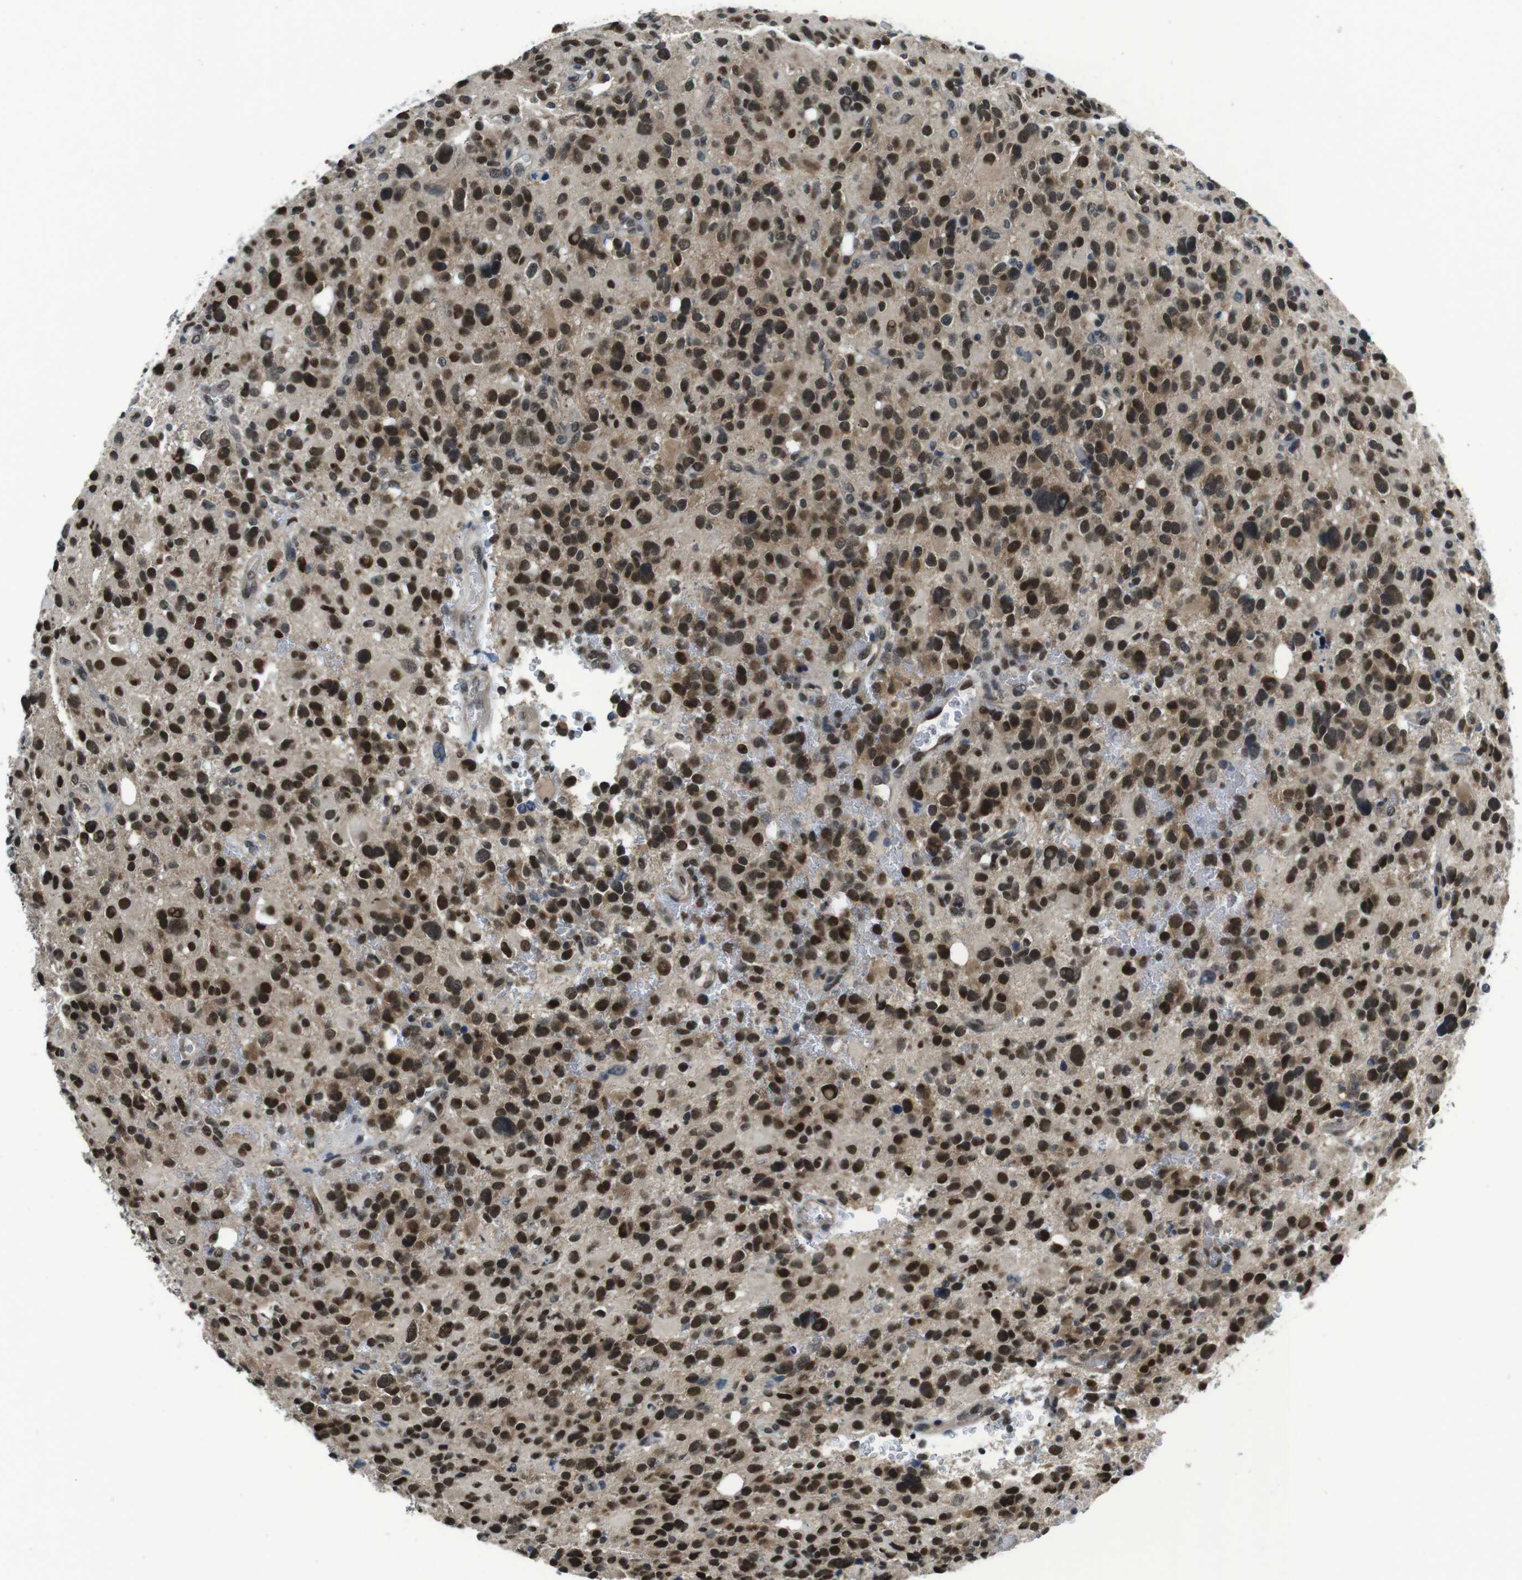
{"staining": {"intensity": "moderate", "quantity": ">75%", "location": "nuclear"}, "tissue": "glioma", "cell_type": "Tumor cells", "image_type": "cancer", "snomed": [{"axis": "morphology", "description": "Glioma, malignant, High grade"}, {"axis": "topography", "description": "Brain"}], "caption": "Glioma stained for a protein (brown) demonstrates moderate nuclear positive expression in about >75% of tumor cells.", "gene": "NEK4", "patient": {"sex": "male", "age": 48}}